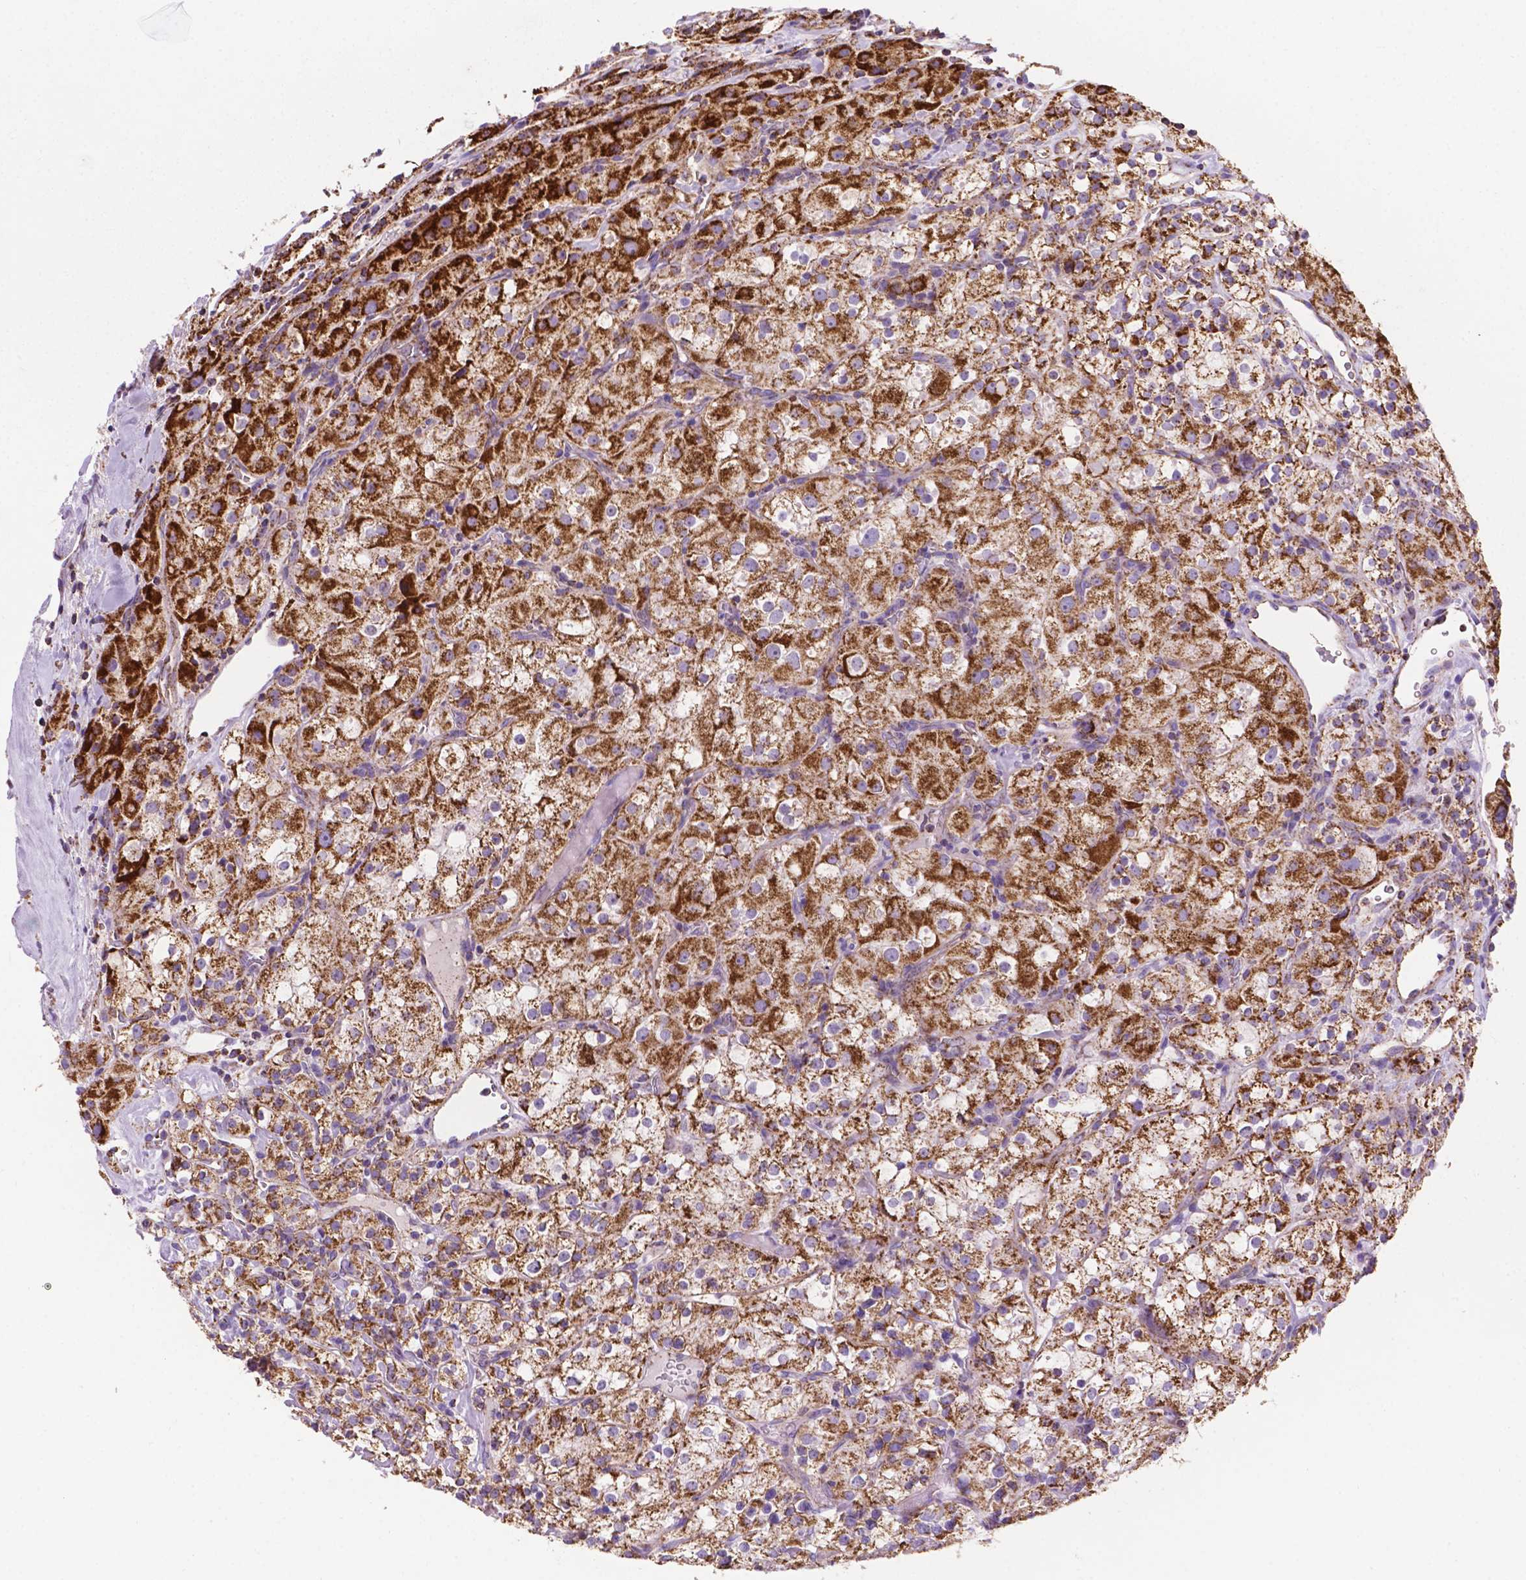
{"staining": {"intensity": "strong", "quantity": ">75%", "location": "cytoplasmic/membranous"}, "tissue": "renal cancer", "cell_type": "Tumor cells", "image_type": "cancer", "snomed": [{"axis": "morphology", "description": "Adenocarcinoma, NOS"}, {"axis": "topography", "description": "Kidney"}], "caption": "Immunohistochemical staining of renal adenocarcinoma exhibits strong cytoplasmic/membranous protein expression in about >75% of tumor cells. The staining was performed using DAB (3,3'-diaminobenzidine) to visualize the protein expression in brown, while the nuclei were stained in blue with hematoxylin (Magnification: 20x).", "gene": "HSPD1", "patient": {"sex": "male", "age": 77}}